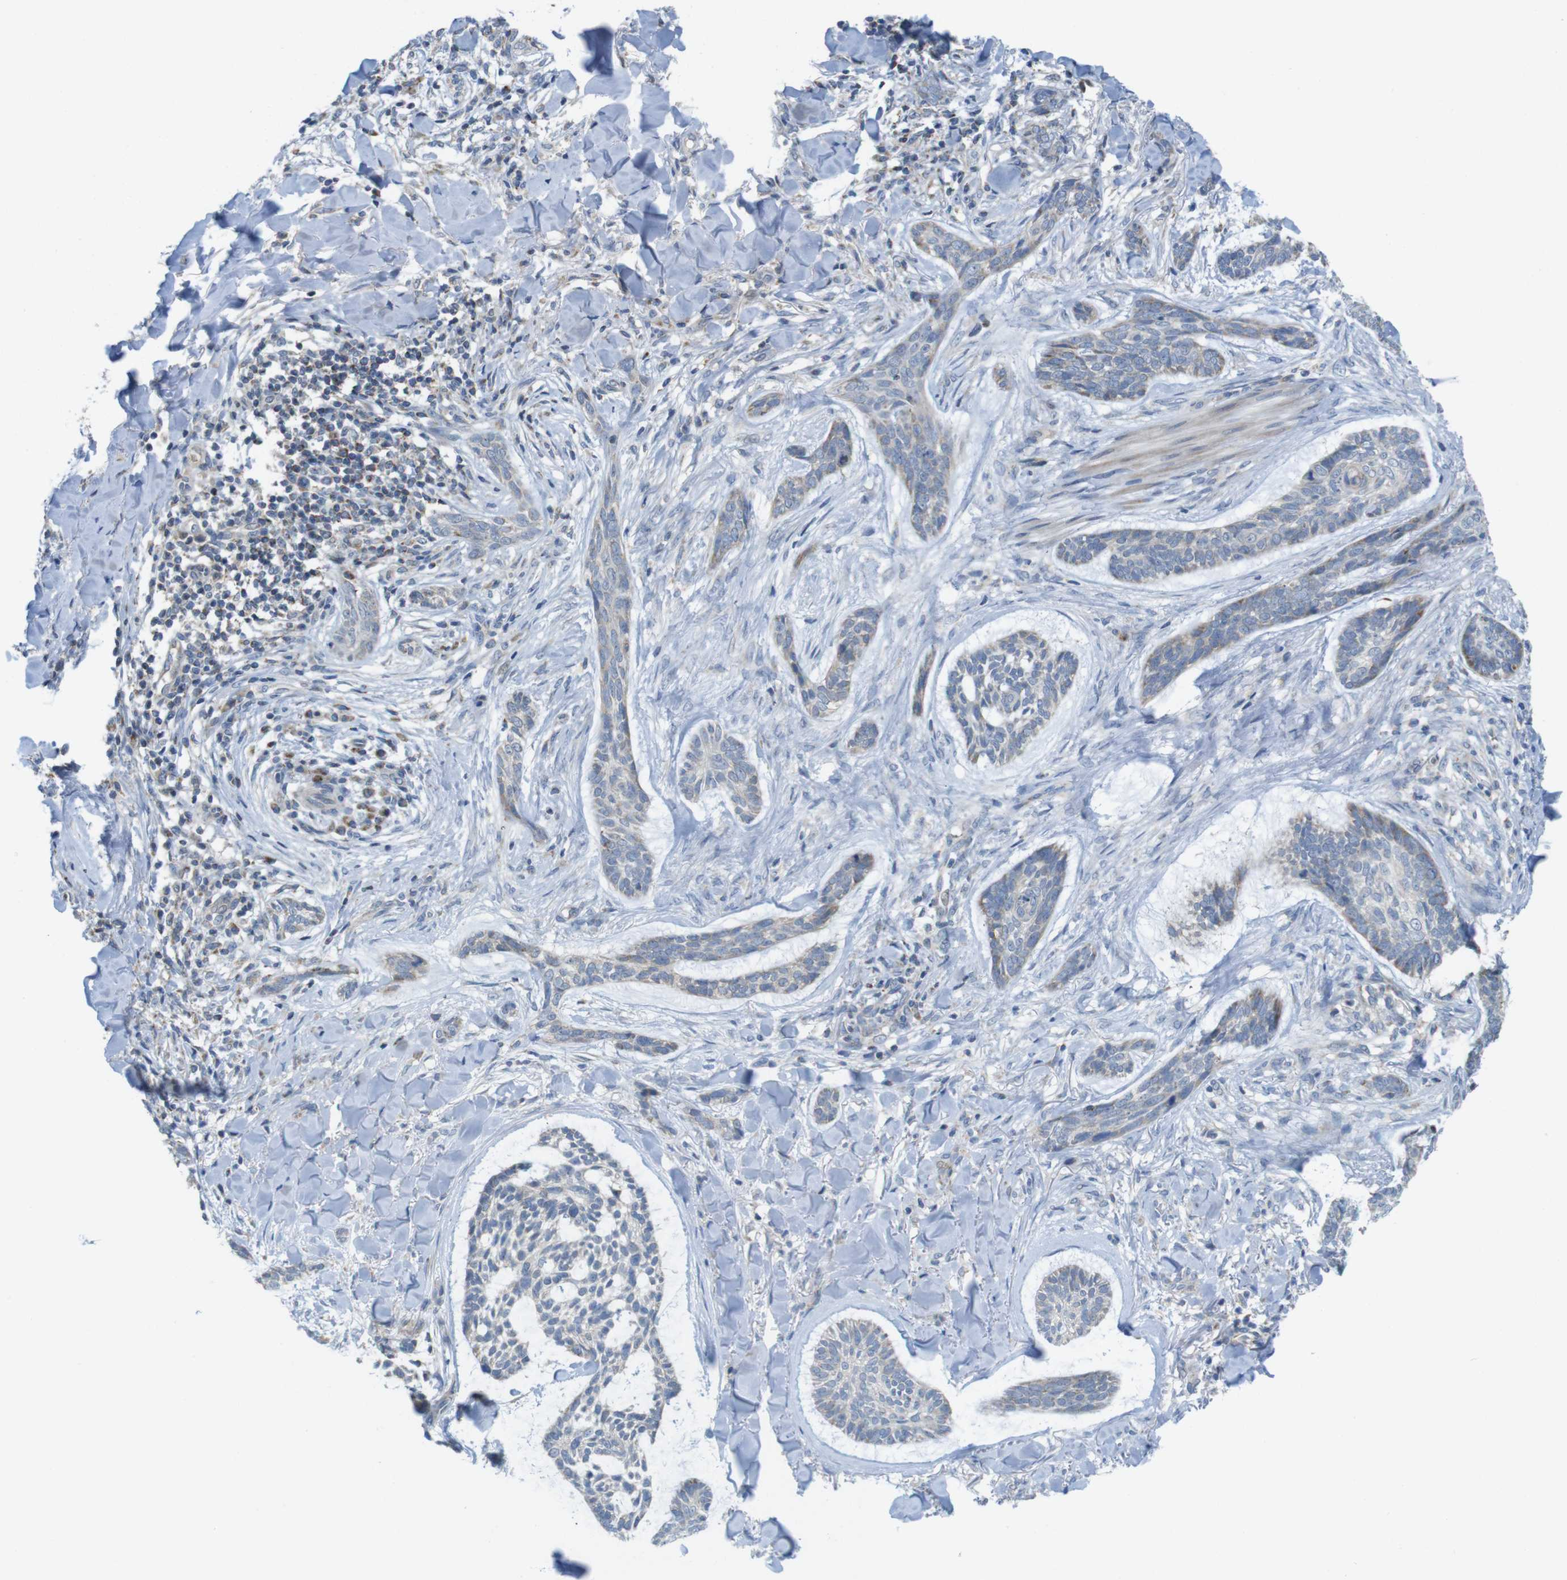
{"staining": {"intensity": "weak", "quantity": "<25%", "location": "cytoplasmic/membranous"}, "tissue": "skin cancer", "cell_type": "Tumor cells", "image_type": "cancer", "snomed": [{"axis": "morphology", "description": "Basal cell carcinoma"}, {"axis": "topography", "description": "Skin"}], "caption": "IHC of human skin cancer (basal cell carcinoma) demonstrates no positivity in tumor cells.", "gene": "MARCHF1", "patient": {"sex": "male", "age": 43}}